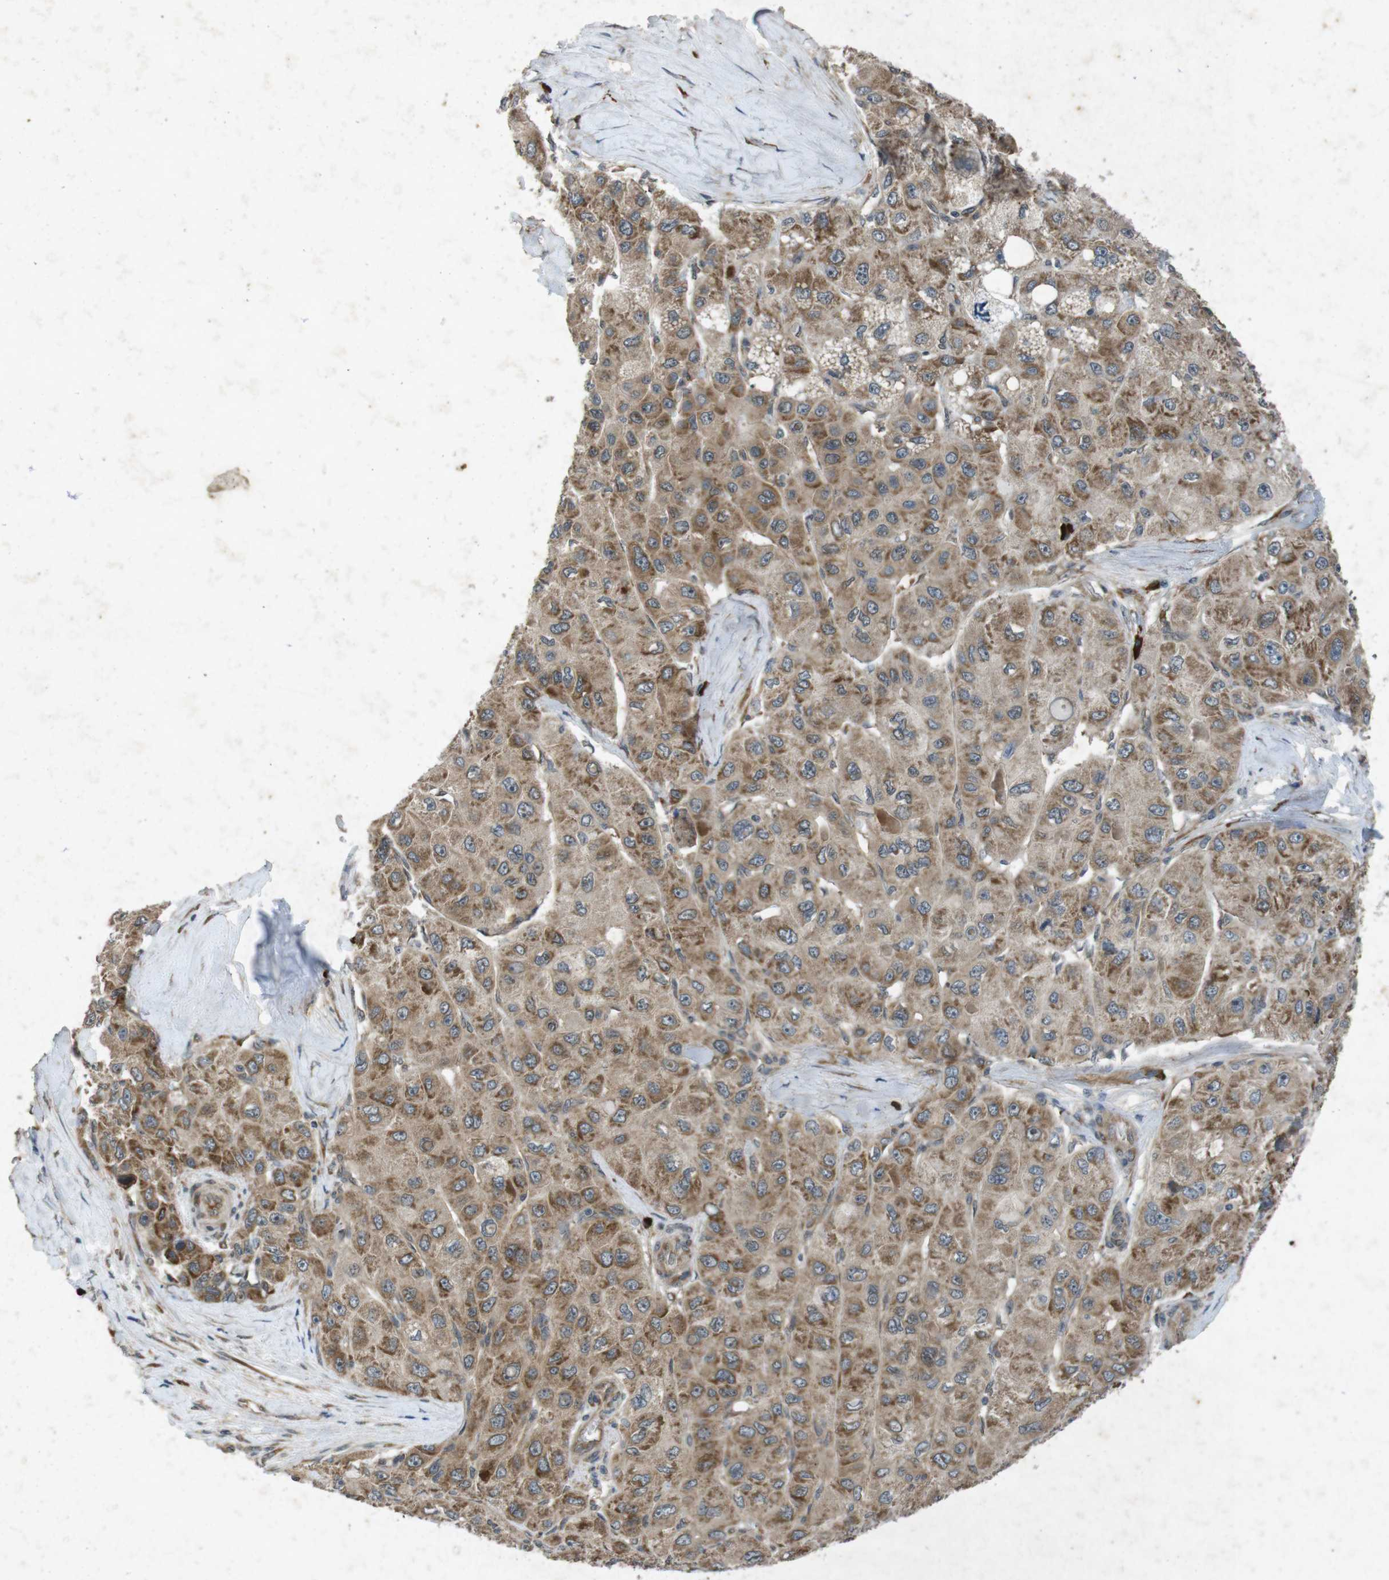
{"staining": {"intensity": "moderate", "quantity": ">75%", "location": "cytoplasmic/membranous"}, "tissue": "liver cancer", "cell_type": "Tumor cells", "image_type": "cancer", "snomed": [{"axis": "morphology", "description": "Carcinoma, Hepatocellular, NOS"}, {"axis": "topography", "description": "Liver"}], "caption": "Protein analysis of liver hepatocellular carcinoma tissue exhibits moderate cytoplasmic/membranous expression in about >75% of tumor cells.", "gene": "FLCN", "patient": {"sex": "male", "age": 80}}